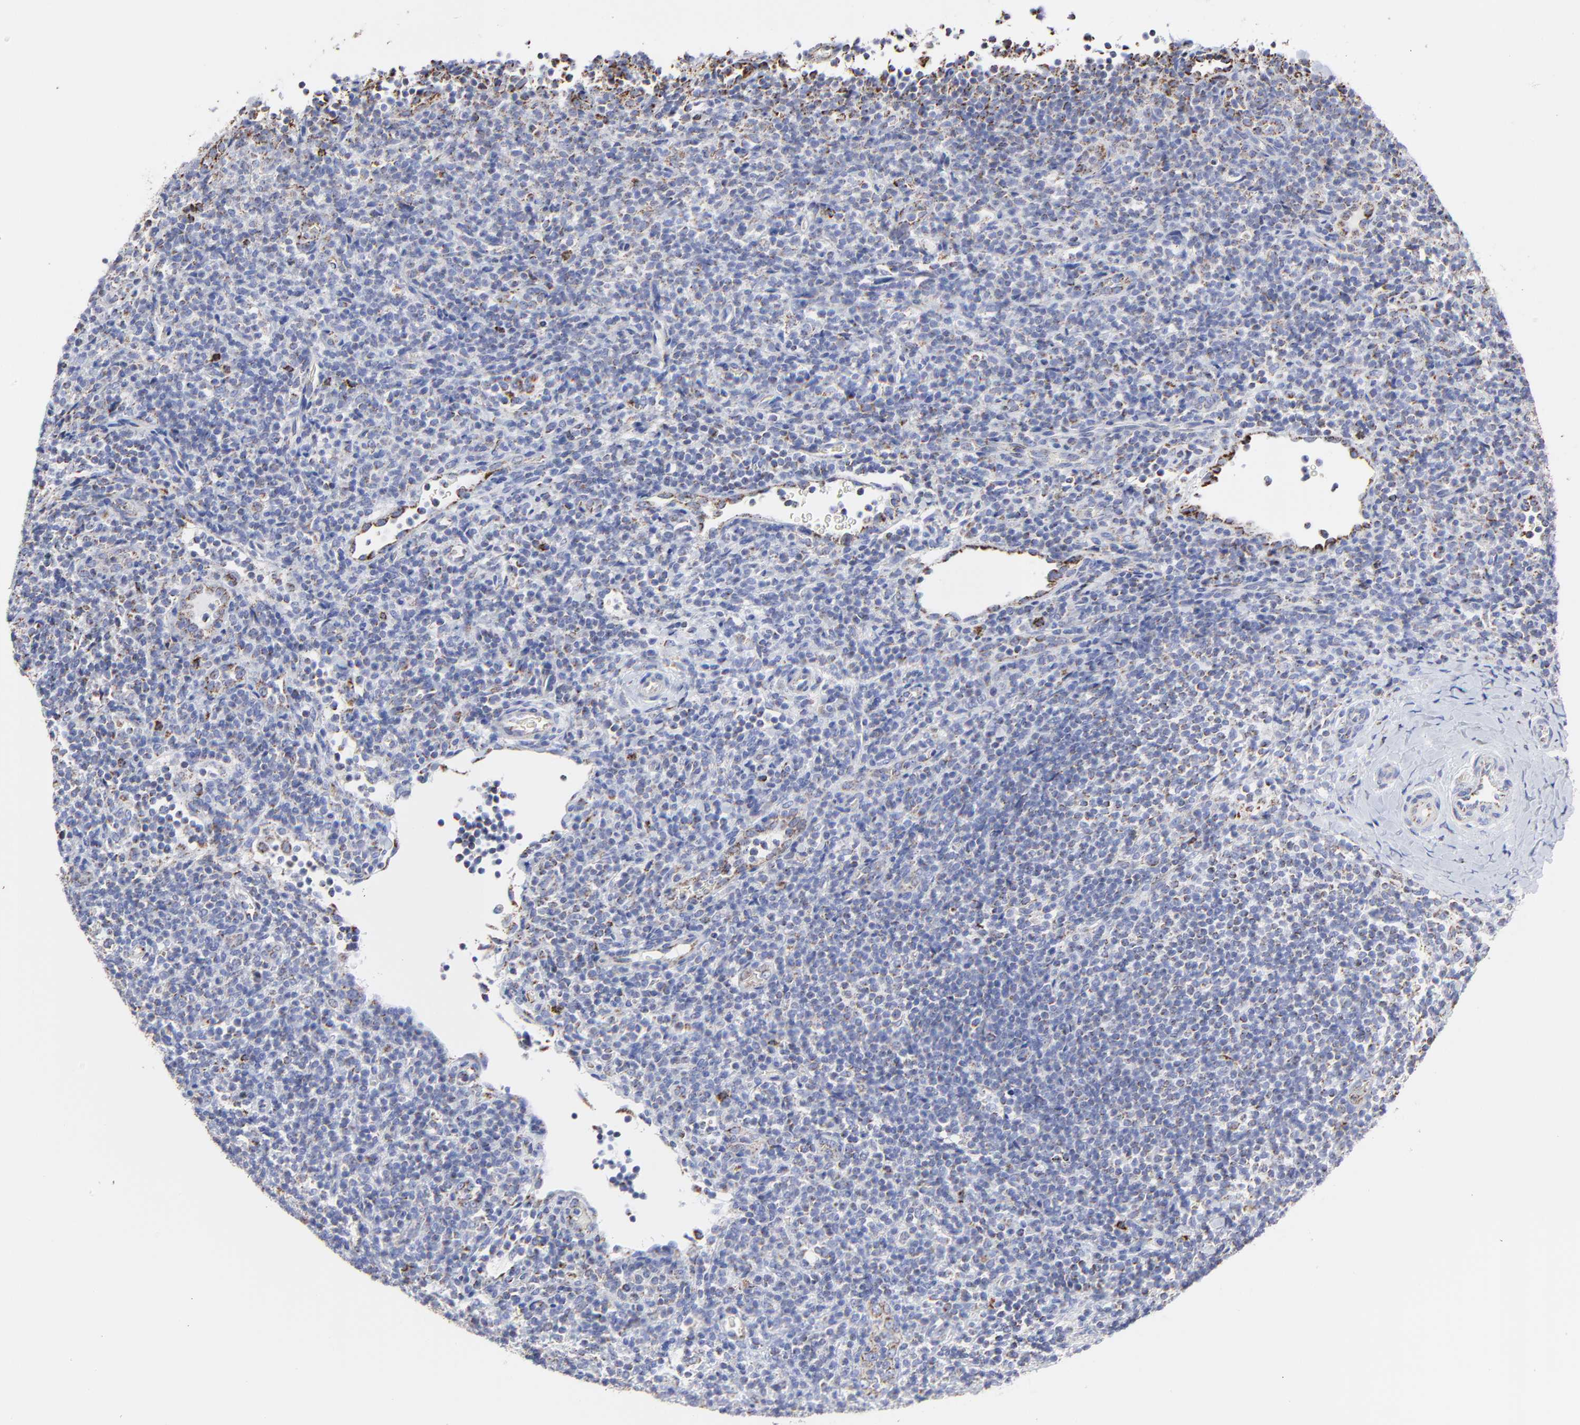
{"staining": {"intensity": "moderate", "quantity": "25%-75%", "location": "cytoplasmic/membranous"}, "tissue": "lymphoma", "cell_type": "Tumor cells", "image_type": "cancer", "snomed": [{"axis": "morphology", "description": "Malignant lymphoma, non-Hodgkin's type, Low grade"}, {"axis": "topography", "description": "Lymph node"}], "caption": "IHC (DAB (3,3'-diaminobenzidine)) staining of human lymphoma shows moderate cytoplasmic/membranous protein staining in approximately 25%-75% of tumor cells. Nuclei are stained in blue.", "gene": "PINK1", "patient": {"sex": "female", "age": 76}}